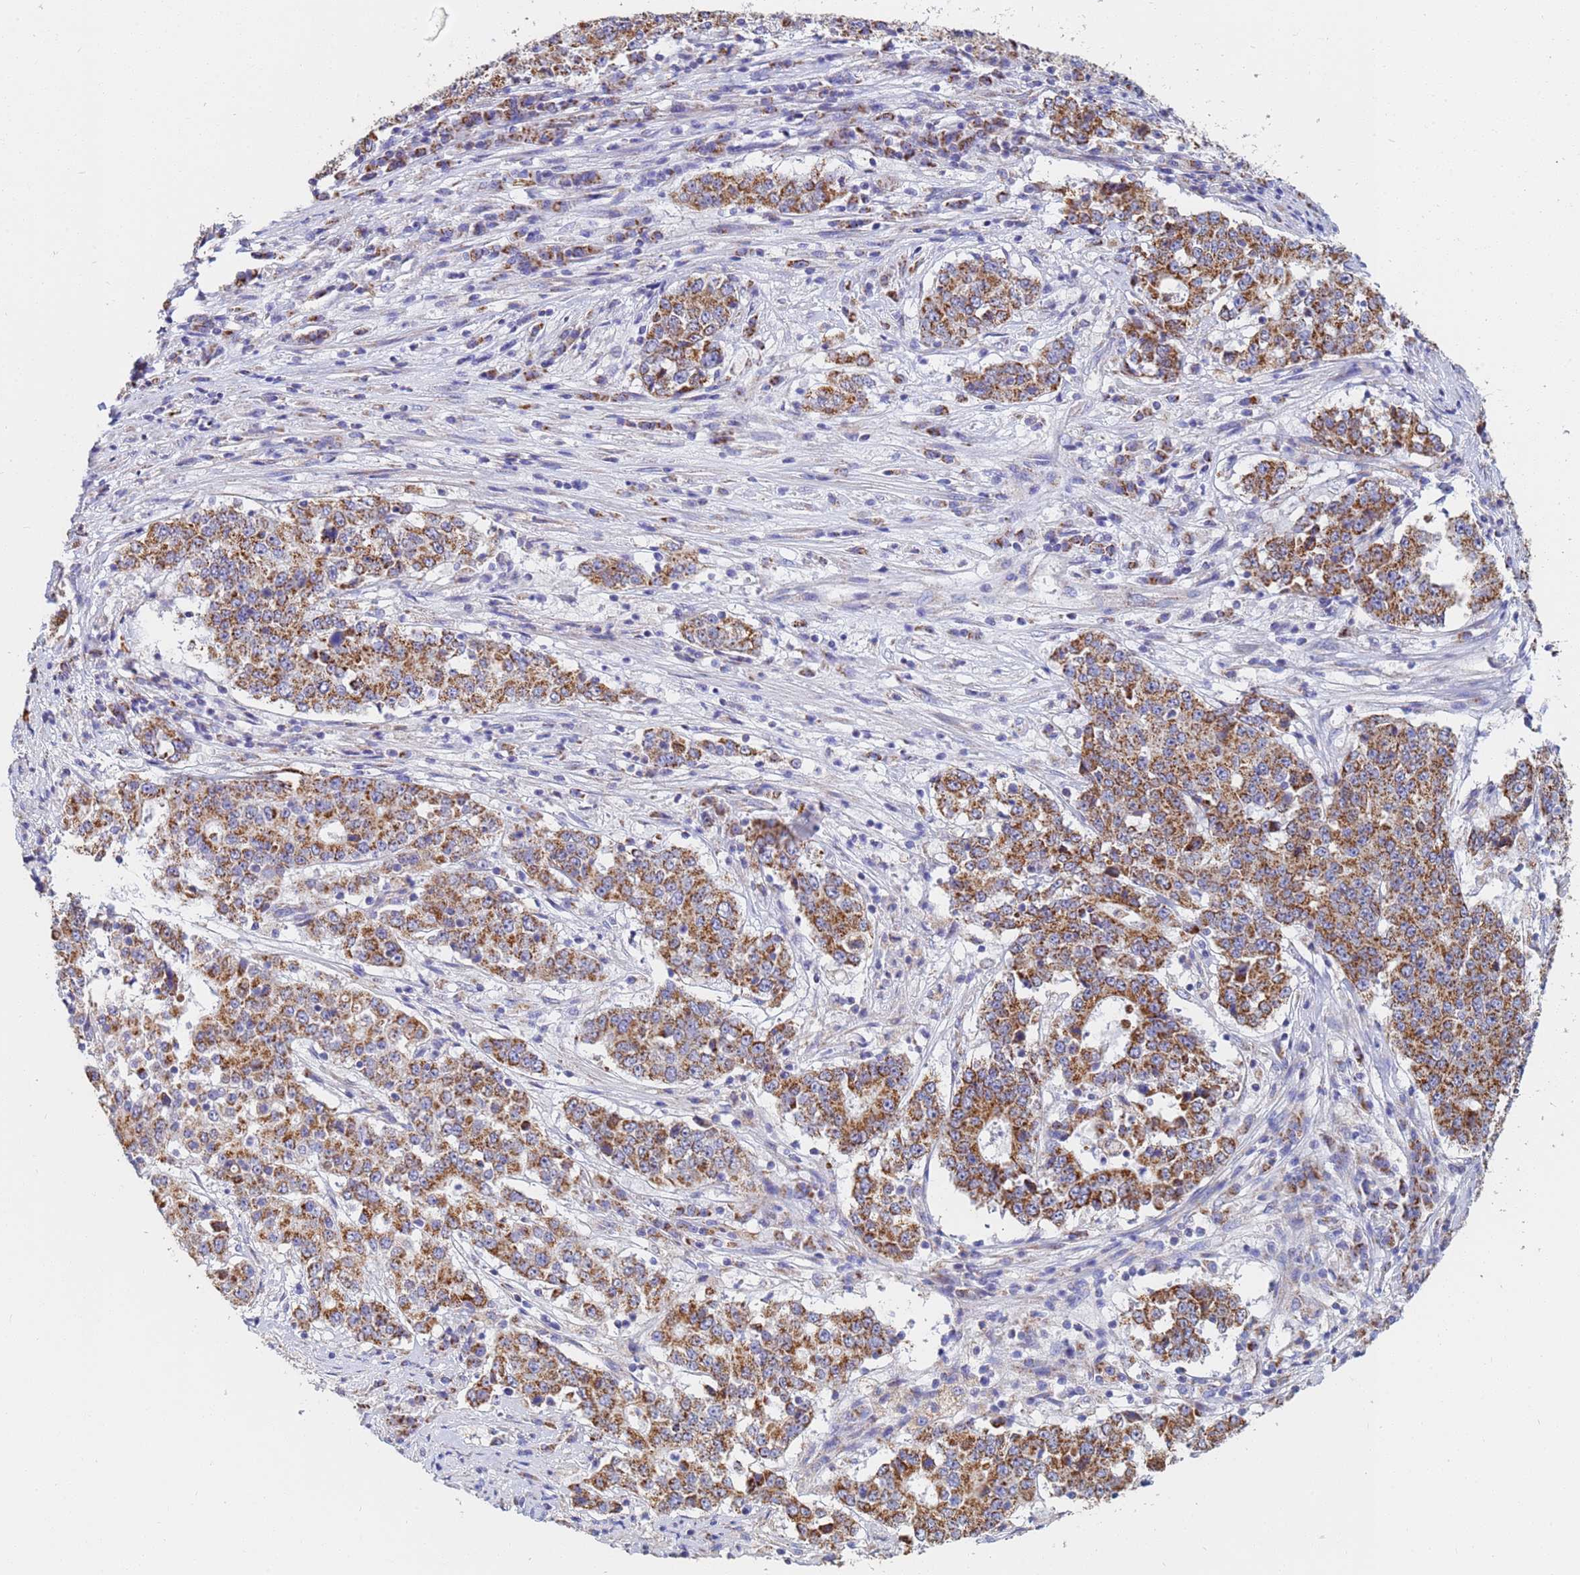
{"staining": {"intensity": "moderate", "quantity": ">75%", "location": "cytoplasmic/membranous"}, "tissue": "stomach cancer", "cell_type": "Tumor cells", "image_type": "cancer", "snomed": [{"axis": "morphology", "description": "Adenocarcinoma, NOS"}, {"axis": "topography", "description": "Stomach"}], "caption": "A high-resolution image shows immunohistochemistry staining of stomach cancer, which shows moderate cytoplasmic/membranous staining in approximately >75% of tumor cells. Using DAB (brown) and hematoxylin (blue) stains, captured at high magnification using brightfield microscopy.", "gene": "UQCRH", "patient": {"sex": "male", "age": 59}}